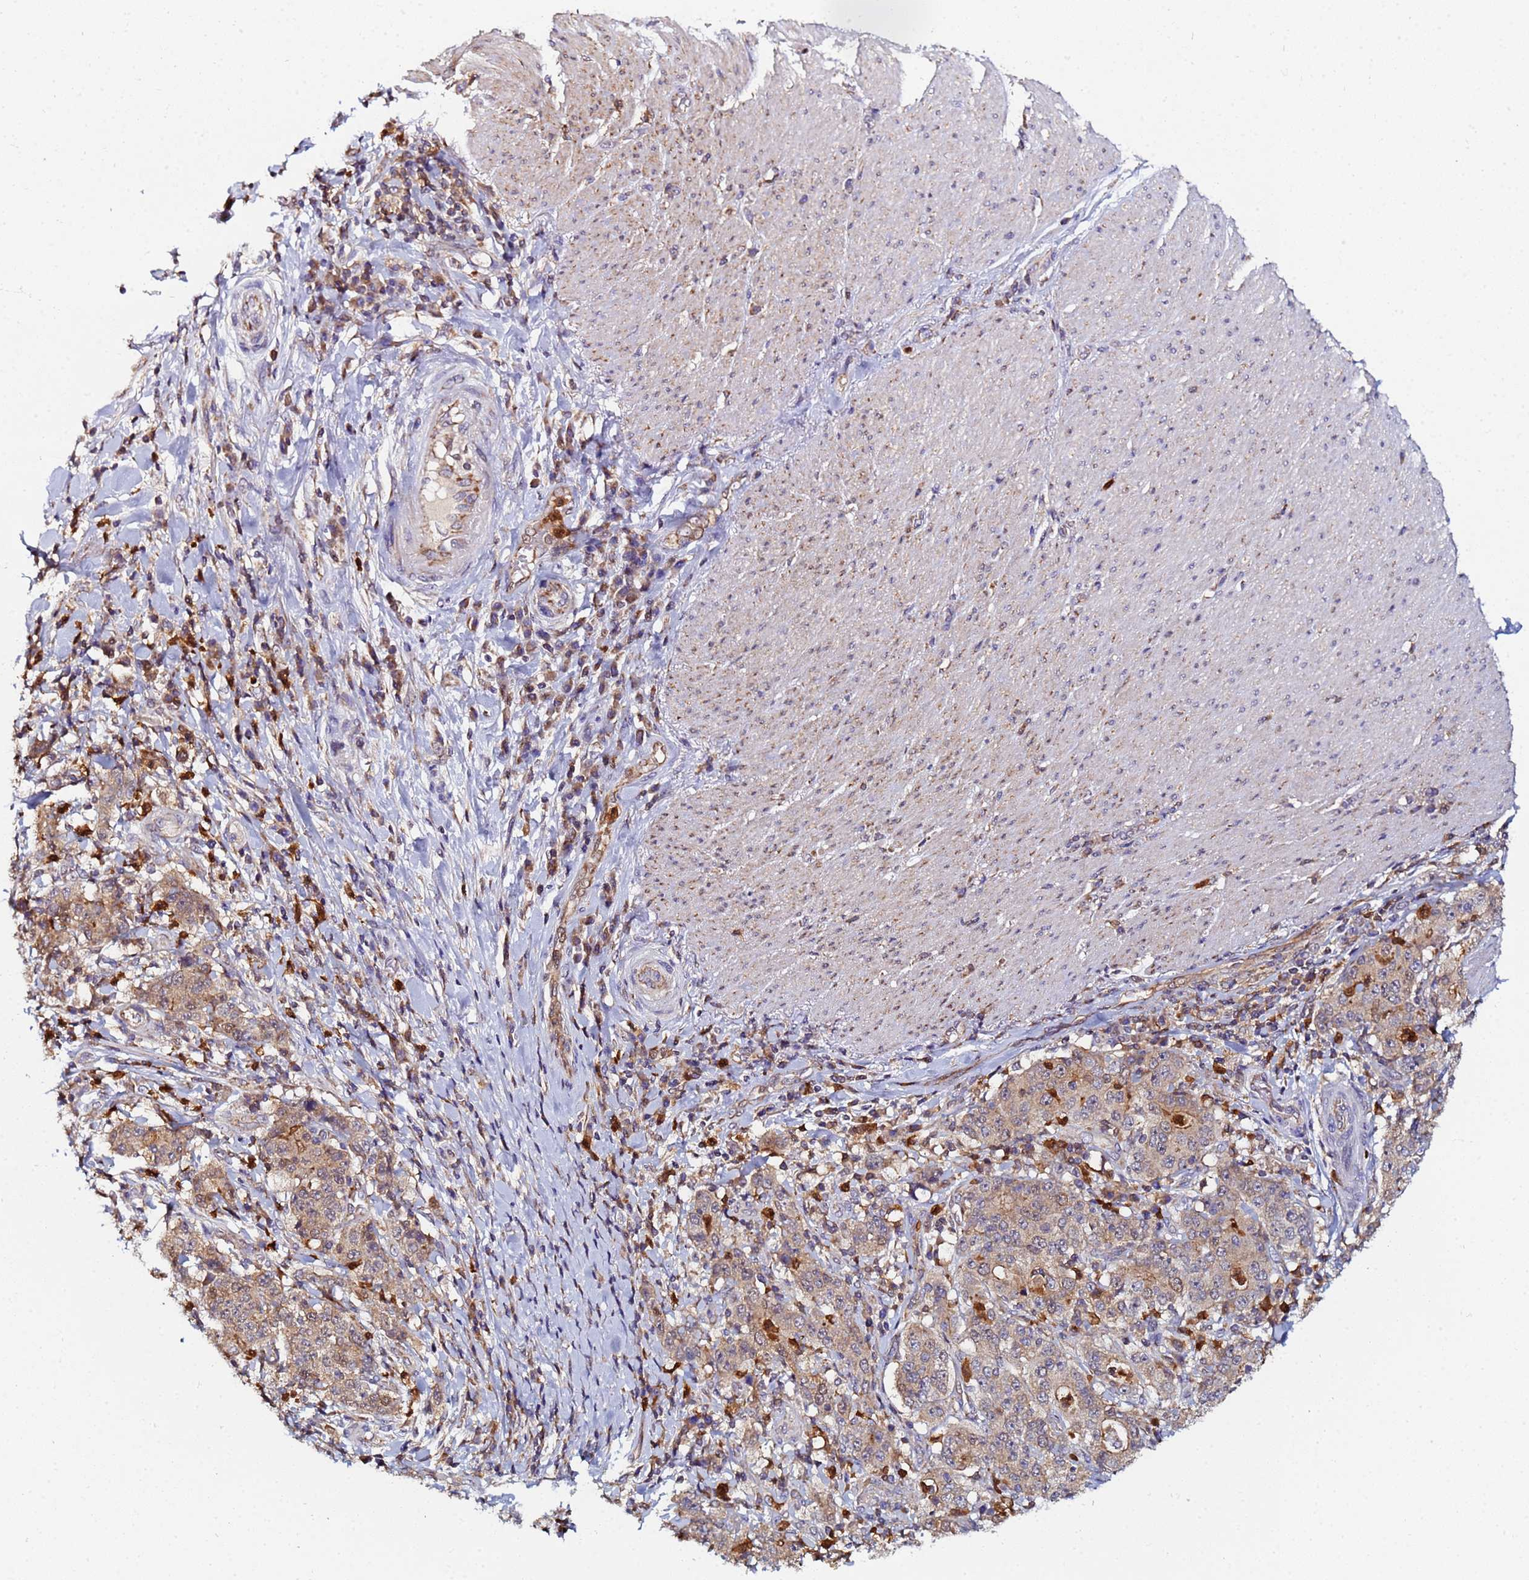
{"staining": {"intensity": "weak", "quantity": ">75%", "location": "cytoplasmic/membranous"}, "tissue": "stomach cancer", "cell_type": "Tumor cells", "image_type": "cancer", "snomed": [{"axis": "morphology", "description": "Normal tissue, NOS"}, {"axis": "morphology", "description": "Adenocarcinoma, NOS"}, {"axis": "topography", "description": "Stomach, upper"}, {"axis": "topography", "description": "Stomach"}], "caption": "Protein staining of stomach cancer tissue shows weak cytoplasmic/membranous expression in approximately >75% of tumor cells.", "gene": "CCDC127", "patient": {"sex": "male", "age": 59}}